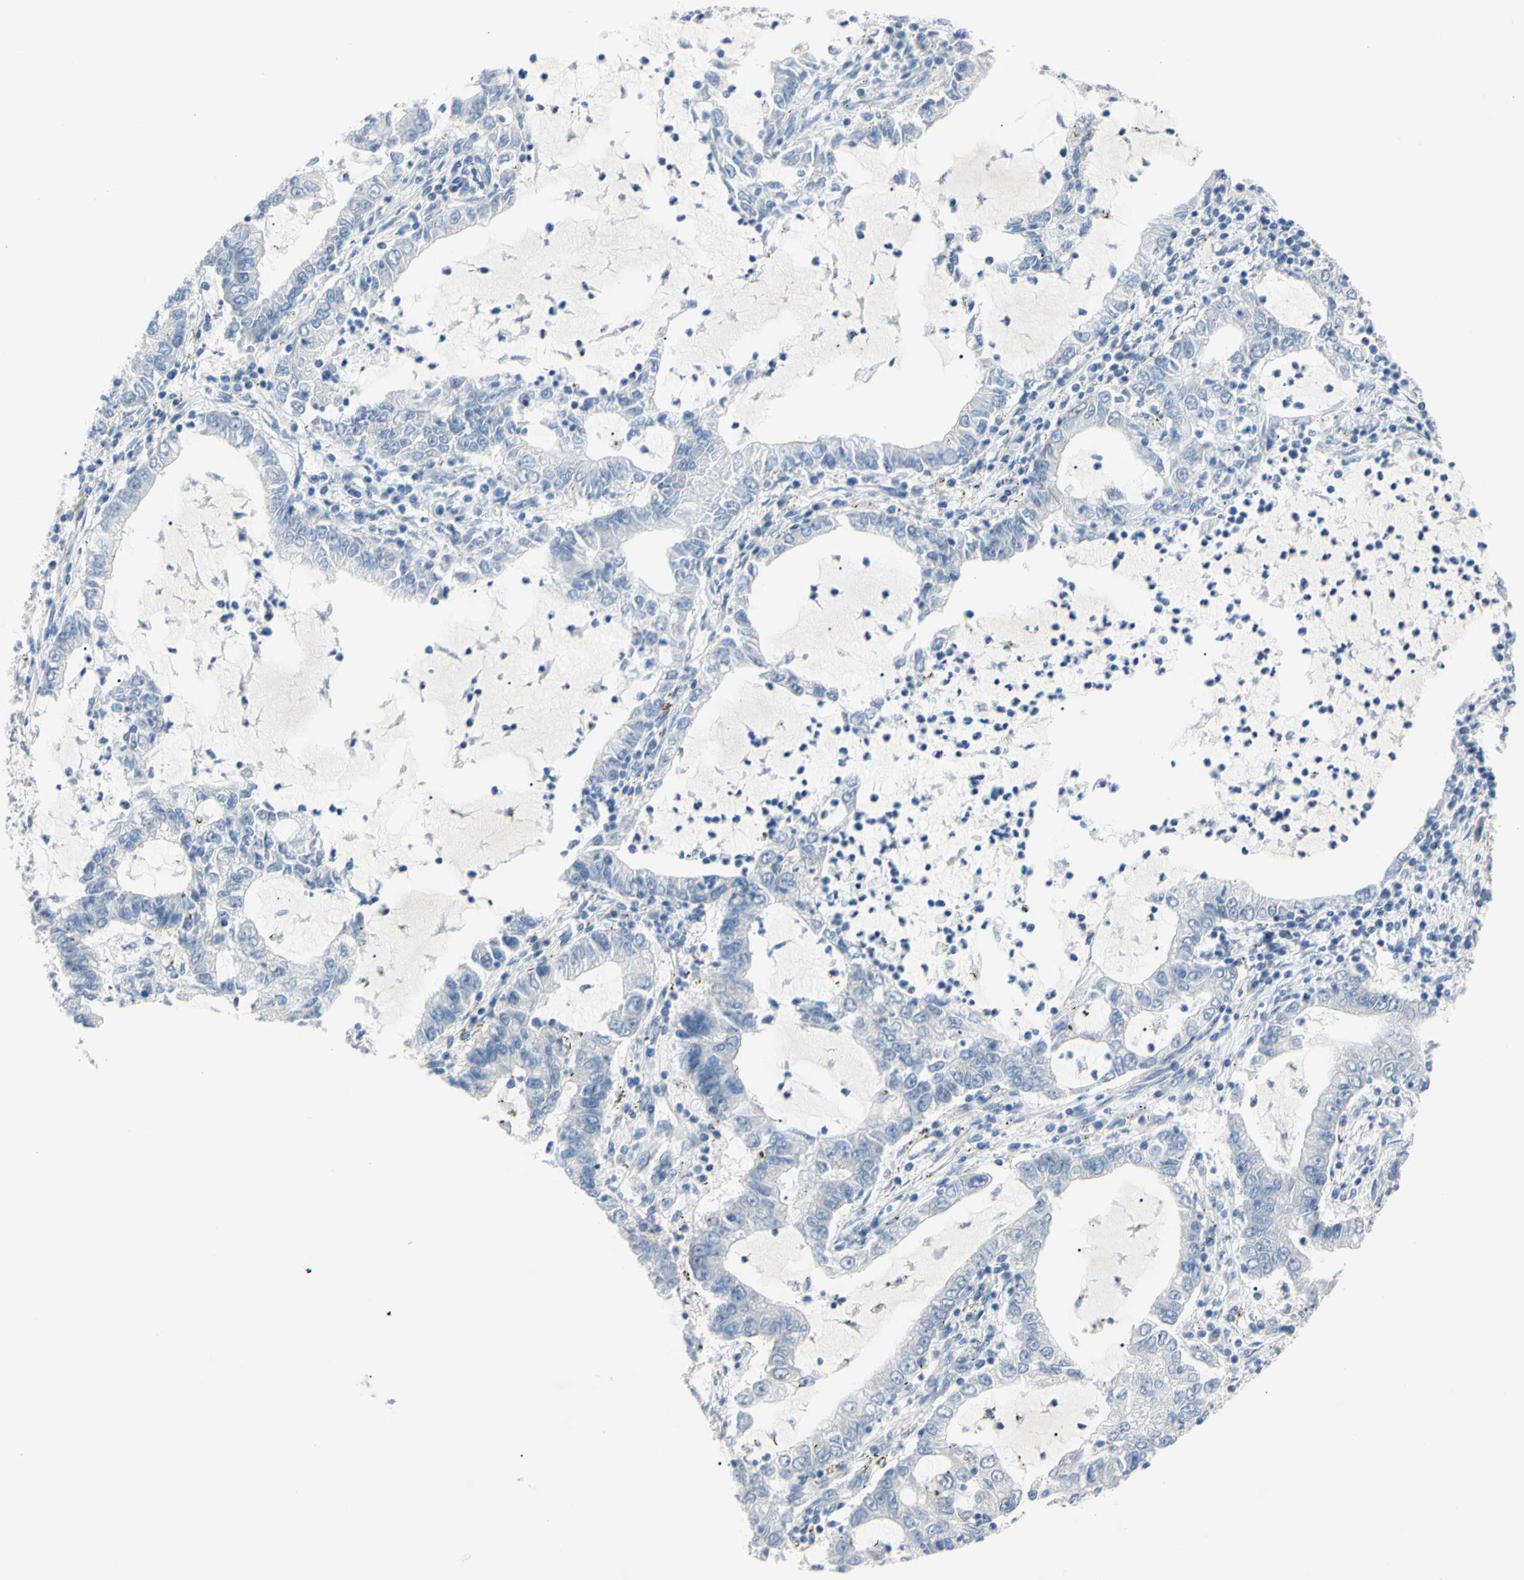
{"staining": {"intensity": "negative", "quantity": "none", "location": "none"}, "tissue": "lung cancer", "cell_type": "Tumor cells", "image_type": "cancer", "snomed": [{"axis": "morphology", "description": "Adenocarcinoma, NOS"}, {"axis": "topography", "description": "Lung"}], "caption": "An IHC image of adenocarcinoma (lung) is shown. There is no staining in tumor cells of adenocarcinoma (lung).", "gene": "NOL3", "patient": {"sex": "female", "age": 51}}